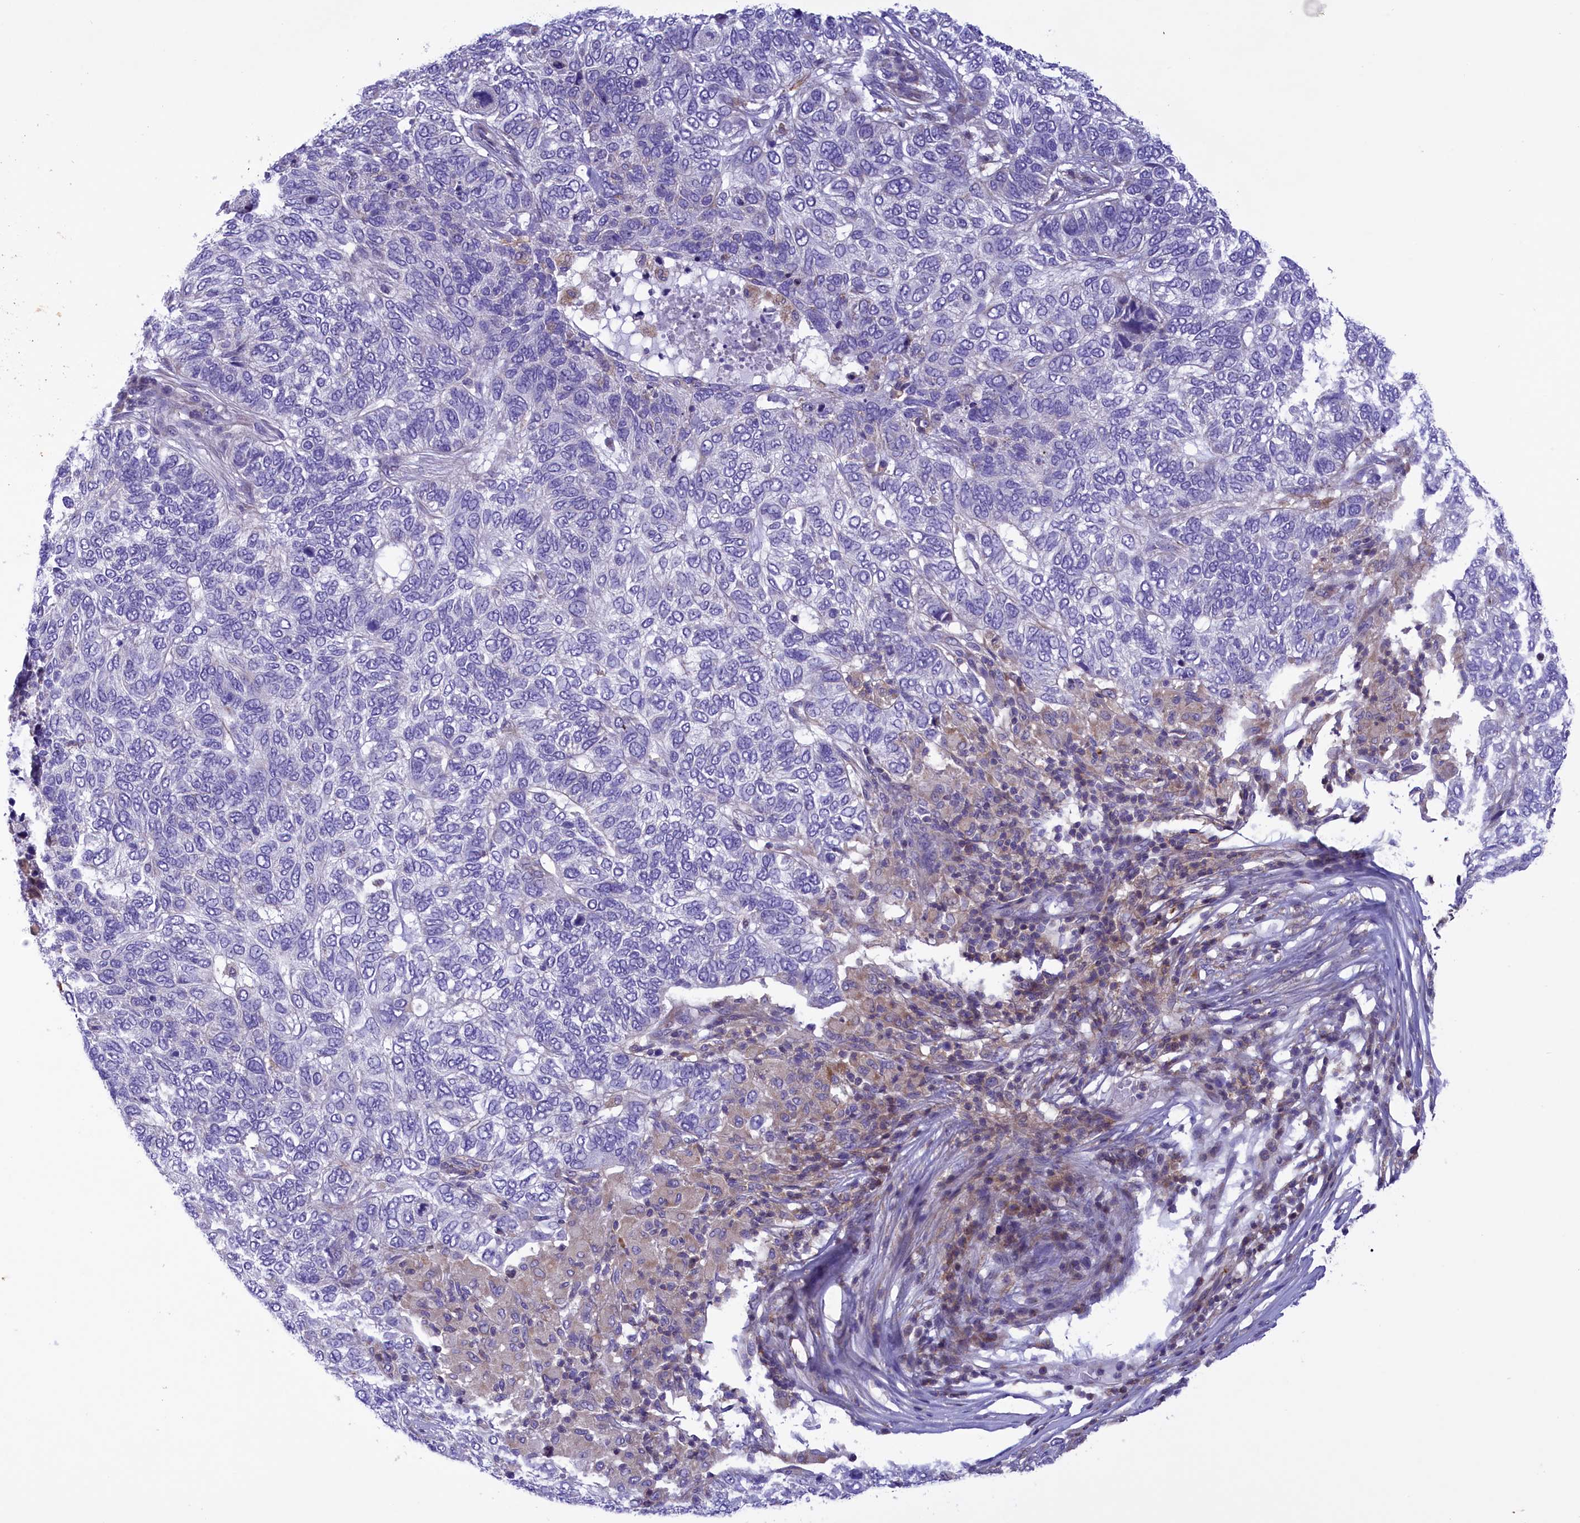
{"staining": {"intensity": "negative", "quantity": "none", "location": "none"}, "tissue": "skin cancer", "cell_type": "Tumor cells", "image_type": "cancer", "snomed": [{"axis": "morphology", "description": "Basal cell carcinoma"}, {"axis": "topography", "description": "Skin"}], "caption": "IHC micrograph of human skin cancer (basal cell carcinoma) stained for a protein (brown), which demonstrates no staining in tumor cells. (Stains: DAB immunohistochemistry with hematoxylin counter stain, Microscopy: brightfield microscopy at high magnification).", "gene": "CORO7-PAM16", "patient": {"sex": "female", "age": 65}}